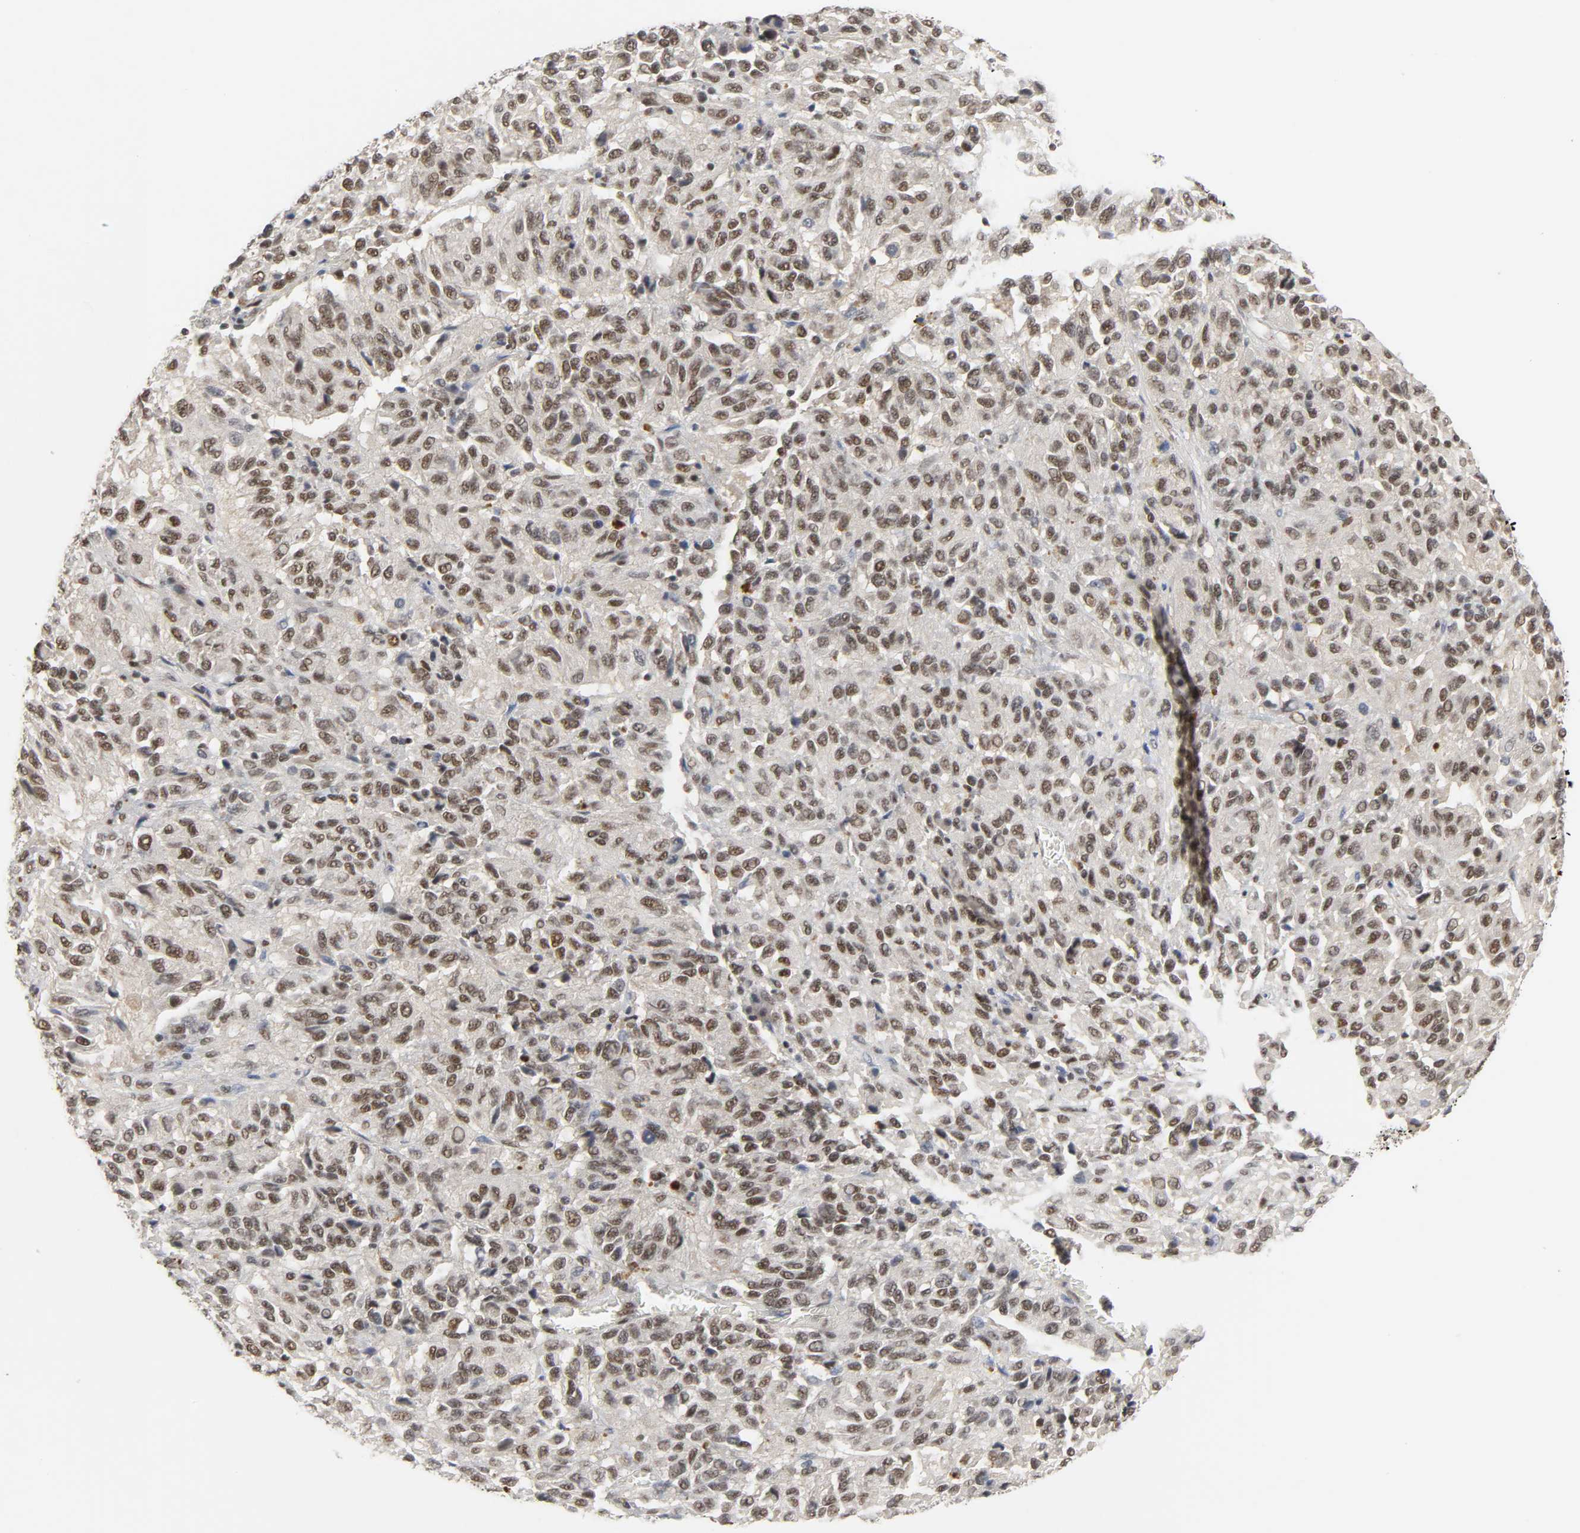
{"staining": {"intensity": "moderate", "quantity": ">75%", "location": "nuclear"}, "tissue": "melanoma", "cell_type": "Tumor cells", "image_type": "cancer", "snomed": [{"axis": "morphology", "description": "Malignant melanoma, Metastatic site"}, {"axis": "topography", "description": "Lung"}], "caption": "Immunohistochemical staining of melanoma exhibits medium levels of moderate nuclear expression in about >75% of tumor cells.", "gene": "NCOA6", "patient": {"sex": "male", "age": 64}}